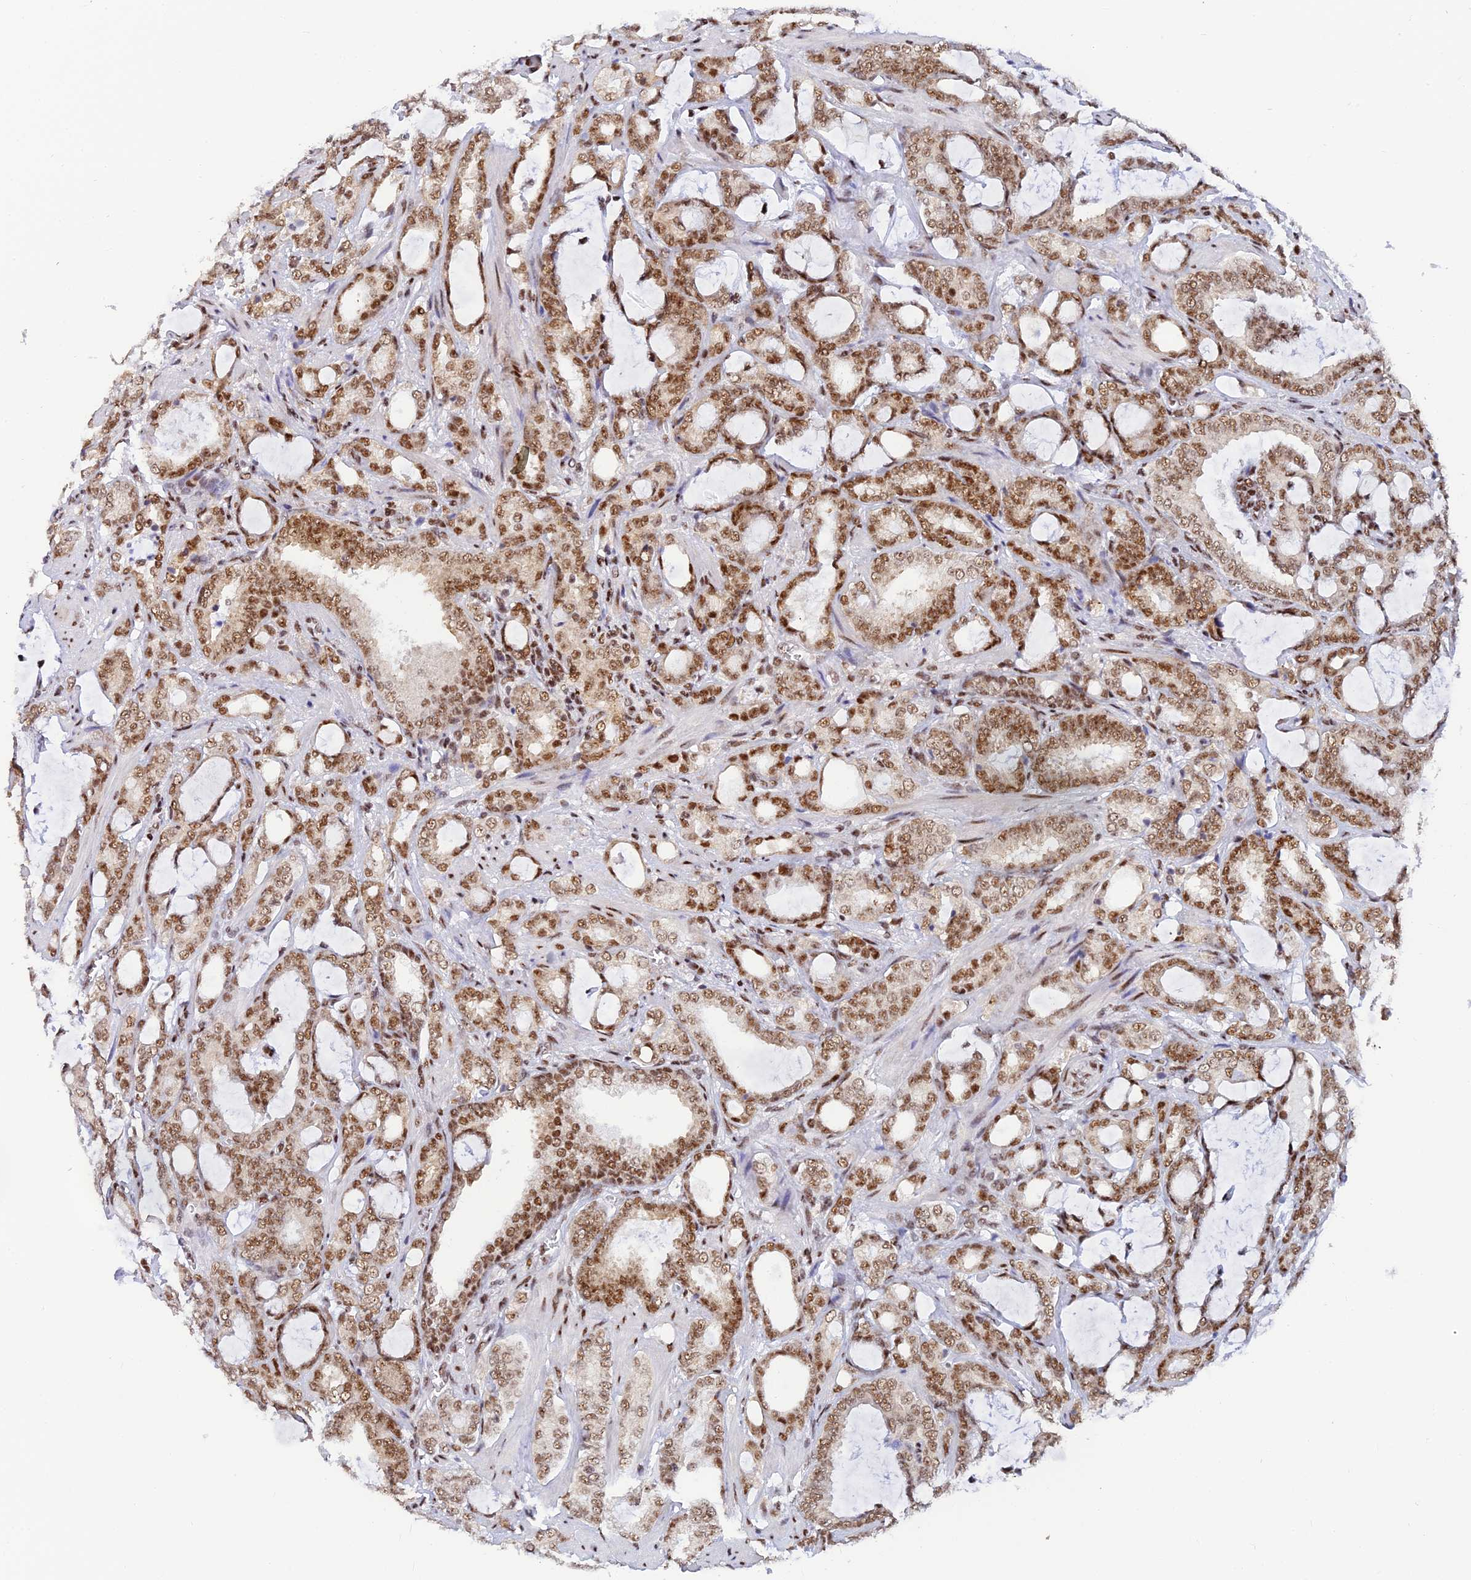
{"staining": {"intensity": "moderate", "quantity": ">75%", "location": "nuclear"}, "tissue": "prostate cancer", "cell_type": "Tumor cells", "image_type": "cancer", "snomed": [{"axis": "morphology", "description": "Adenocarcinoma, High grade"}, {"axis": "topography", "description": "Prostate and seminal vesicle, NOS"}], "caption": "Moderate nuclear expression for a protein is identified in about >75% of tumor cells of prostate high-grade adenocarcinoma using immunohistochemistry.", "gene": "USP22", "patient": {"sex": "male", "age": 67}}